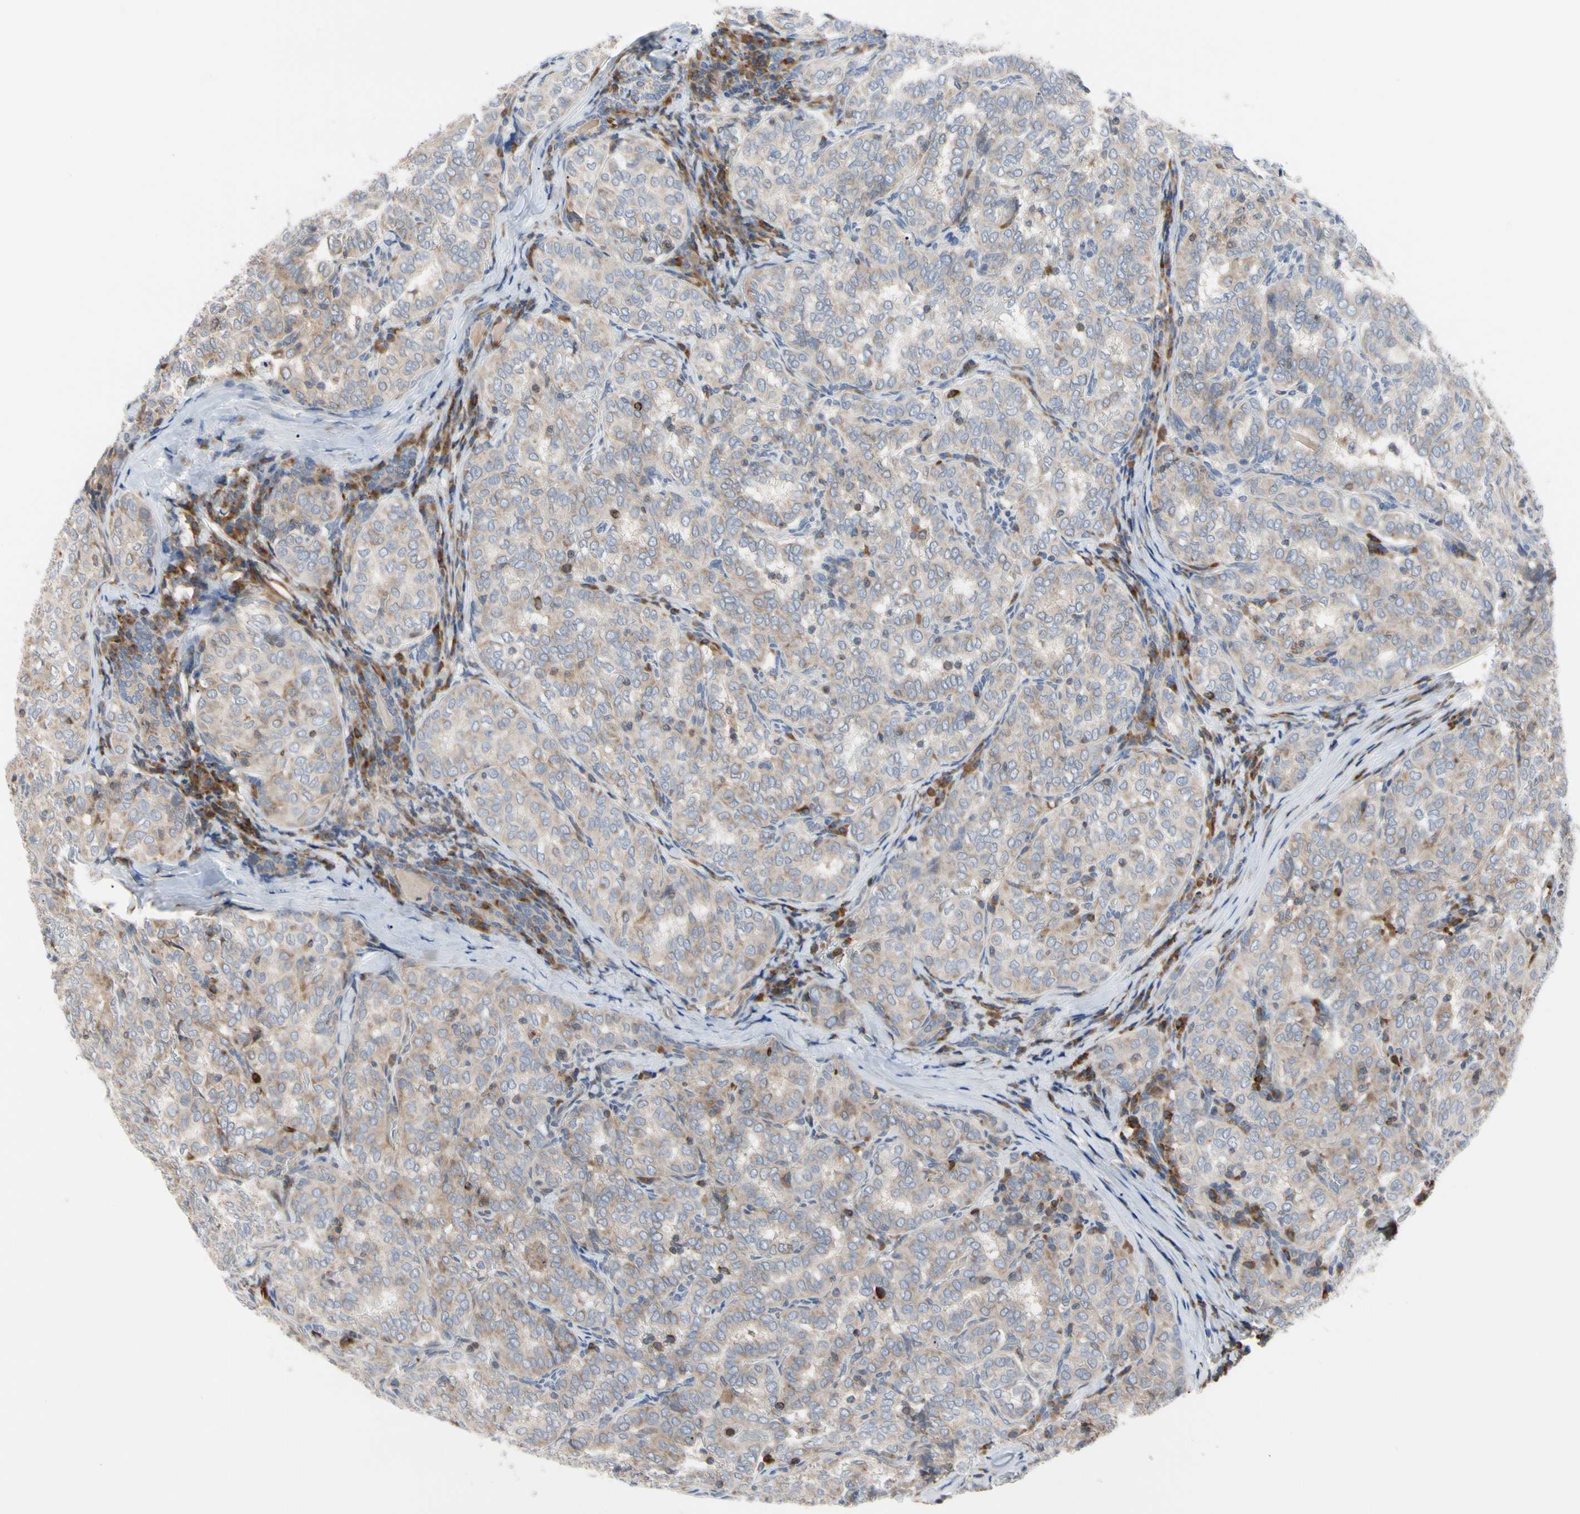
{"staining": {"intensity": "weak", "quantity": "25%-75%", "location": "cytoplasmic/membranous"}, "tissue": "thyroid cancer", "cell_type": "Tumor cells", "image_type": "cancer", "snomed": [{"axis": "morphology", "description": "Normal tissue, NOS"}, {"axis": "morphology", "description": "Papillary adenocarcinoma, NOS"}, {"axis": "topography", "description": "Thyroid gland"}], "caption": "An image of human papillary adenocarcinoma (thyroid) stained for a protein reveals weak cytoplasmic/membranous brown staining in tumor cells.", "gene": "MCL1", "patient": {"sex": "female", "age": 30}}